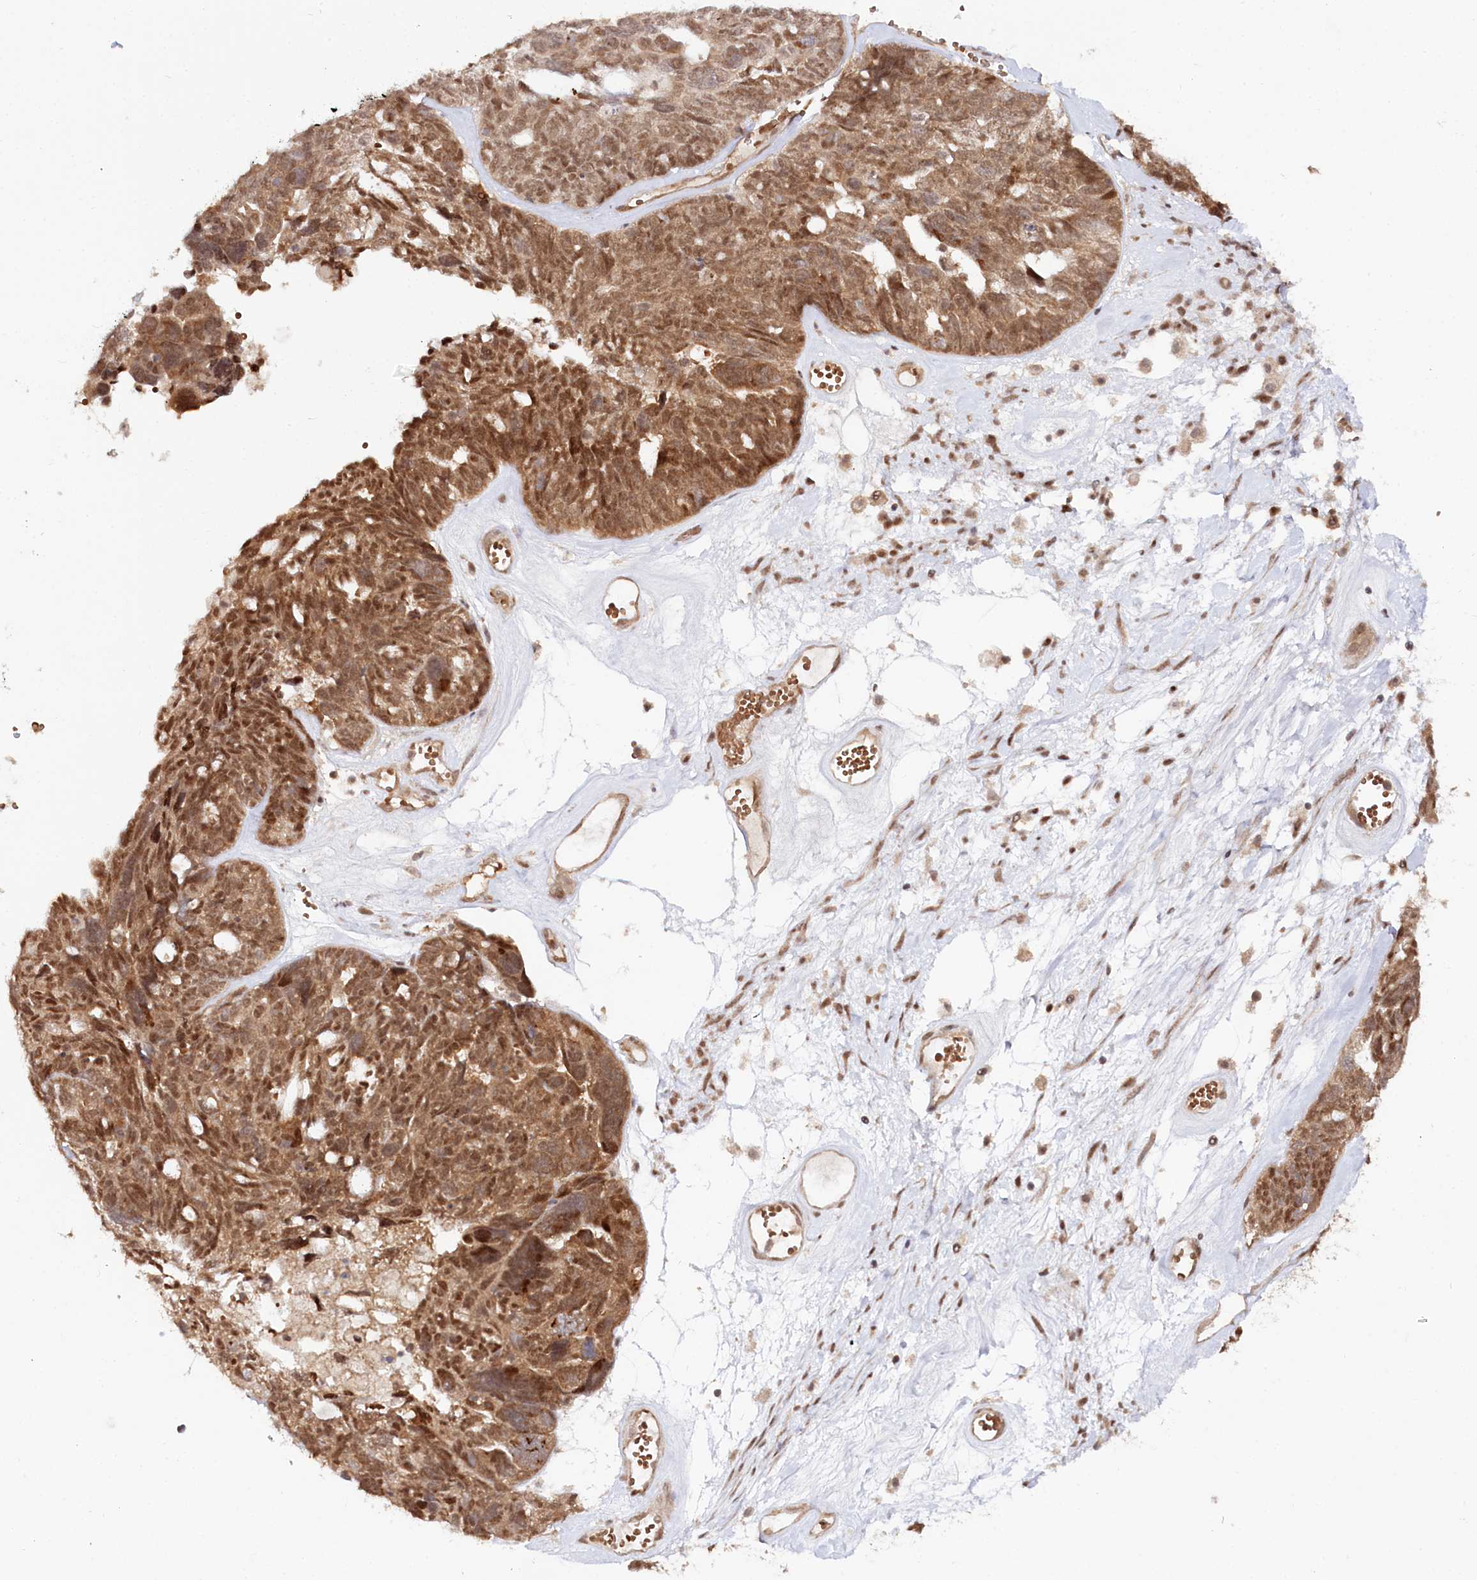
{"staining": {"intensity": "moderate", "quantity": ">75%", "location": "cytoplasmic/membranous,nuclear"}, "tissue": "ovarian cancer", "cell_type": "Tumor cells", "image_type": "cancer", "snomed": [{"axis": "morphology", "description": "Cystadenocarcinoma, serous, NOS"}, {"axis": "topography", "description": "Ovary"}], "caption": "A high-resolution histopathology image shows immunohistochemistry (IHC) staining of serous cystadenocarcinoma (ovarian), which shows moderate cytoplasmic/membranous and nuclear positivity in about >75% of tumor cells.", "gene": "CCDC65", "patient": {"sex": "female", "age": 79}}